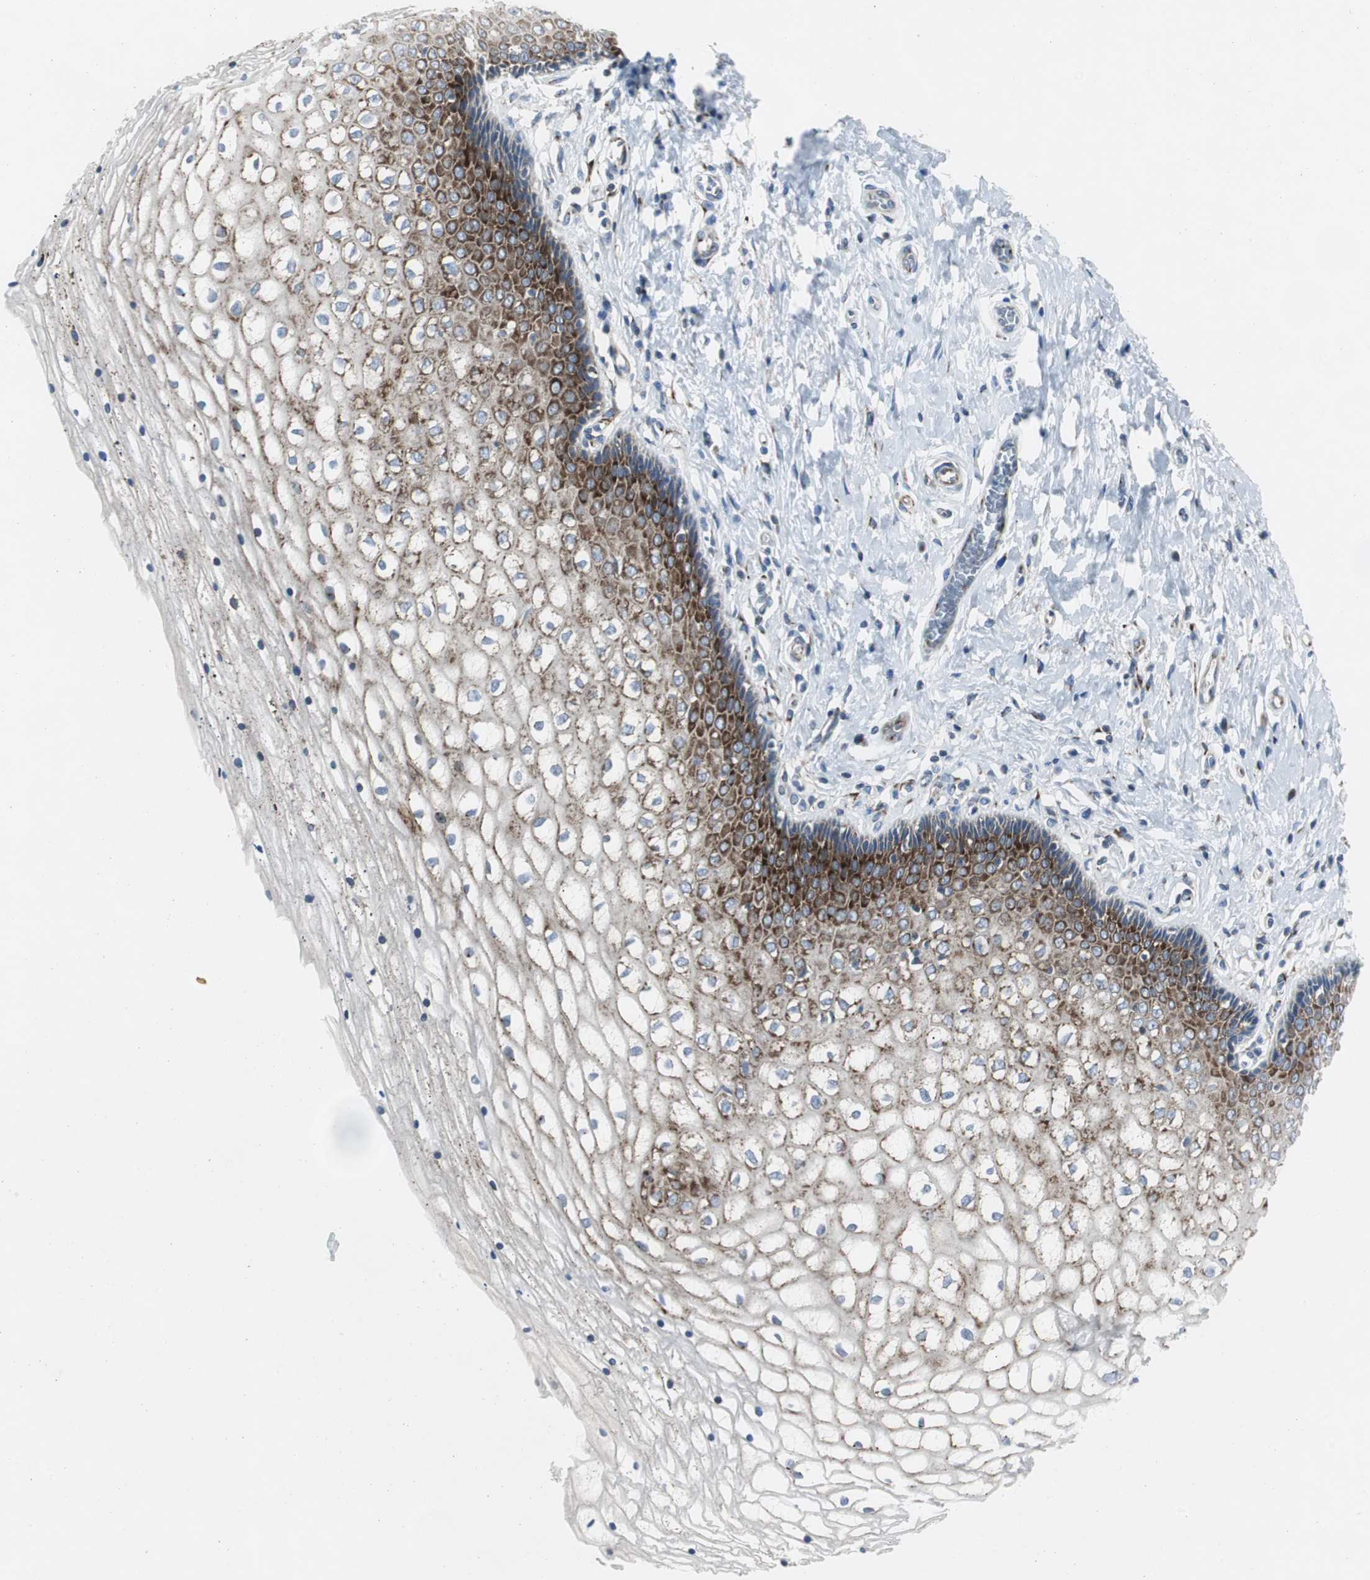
{"staining": {"intensity": "strong", "quantity": "25%-75%", "location": "cytoplasmic/membranous"}, "tissue": "vagina", "cell_type": "Squamous epithelial cells", "image_type": "normal", "snomed": [{"axis": "morphology", "description": "Normal tissue, NOS"}, {"axis": "topography", "description": "Soft tissue"}, {"axis": "topography", "description": "Vagina"}], "caption": "A brown stain highlights strong cytoplasmic/membranous expression of a protein in squamous epithelial cells of unremarkable vagina. Using DAB (3,3'-diaminobenzidine) (brown) and hematoxylin (blue) stains, captured at high magnification using brightfield microscopy.", "gene": "BBC3", "patient": {"sex": "female", "age": 61}}